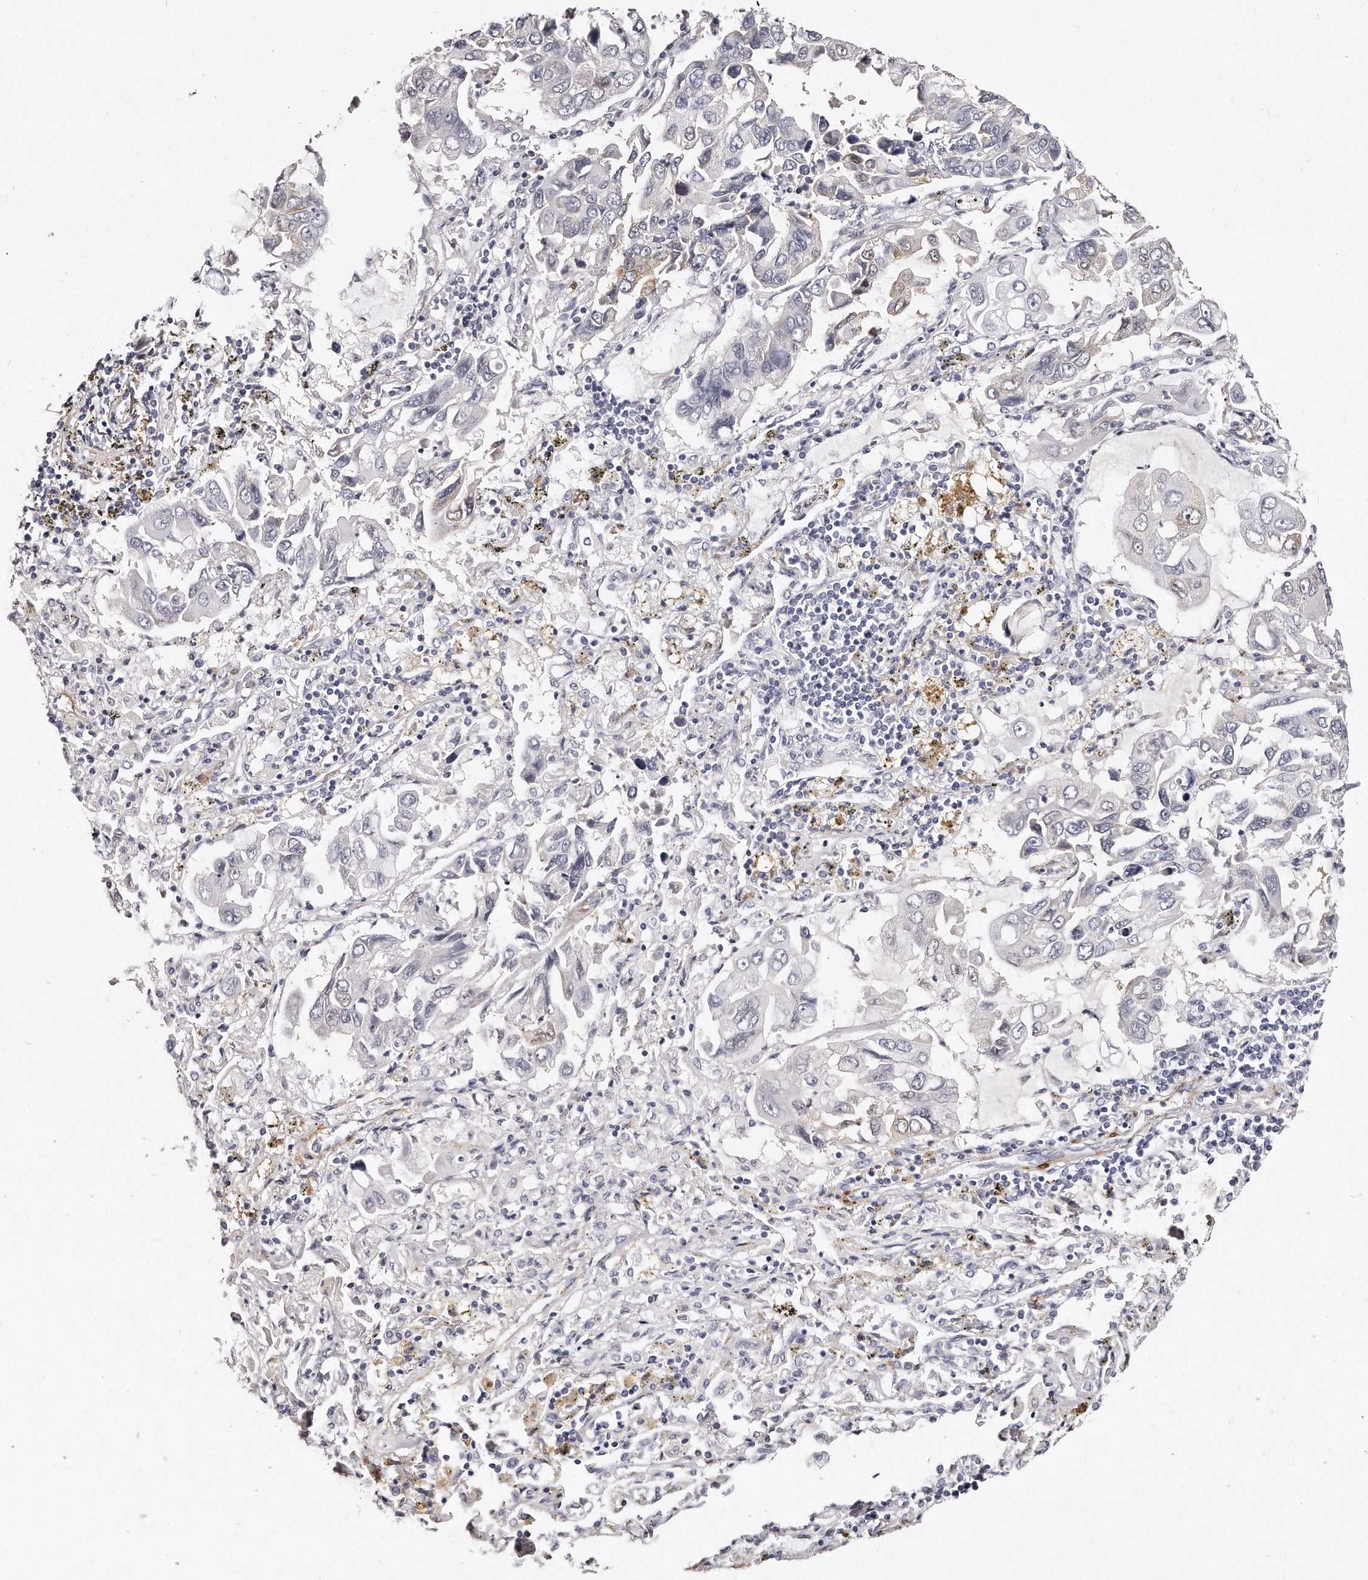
{"staining": {"intensity": "weak", "quantity": "<25%", "location": "cytoplasmic/membranous"}, "tissue": "lung cancer", "cell_type": "Tumor cells", "image_type": "cancer", "snomed": [{"axis": "morphology", "description": "Adenocarcinoma, NOS"}, {"axis": "topography", "description": "Lung"}], "caption": "The image exhibits no staining of tumor cells in lung cancer.", "gene": "LMOD1", "patient": {"sex": "male", "age": 64}}